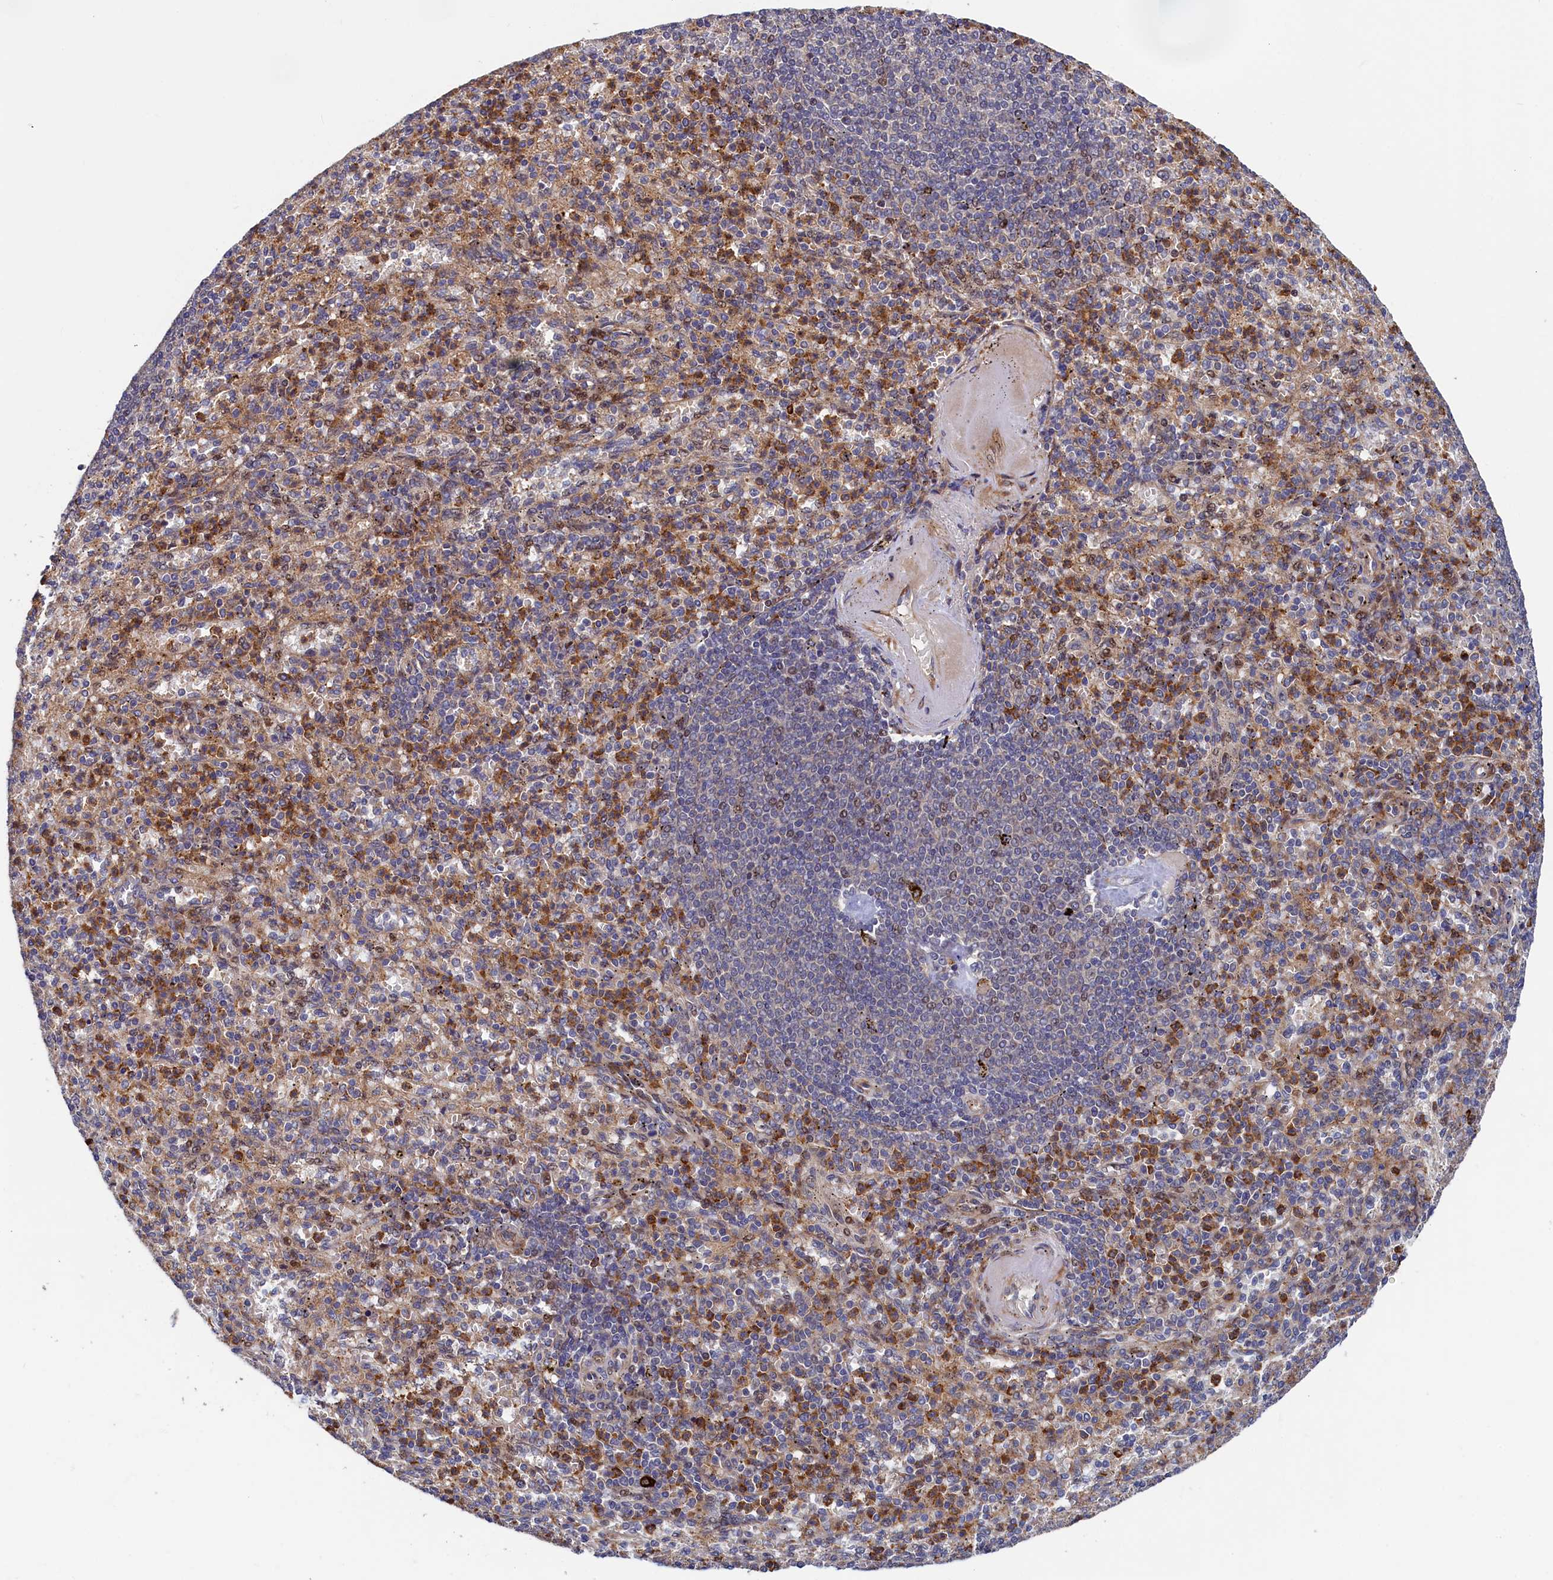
{"staining": {"intensity": "moderate", "quantity": "<25%", "location": "cytoplasmic/membranous"}, "tissue": "spleen", "cell_type": "Cells in red pulp", "image_type": "normal", "snomed": [{"axis": "morphology", "description": "Normal tissue, NOS"}, {"axis": "topography", "description": "Spleen"}], "caption": "Moderate cytoplasmic/membranous staining is present in about <25% of cells in red pulp in normal spleen.", "gene": "PIK3C3", "patient": {"sex": "female", "age": 74}}